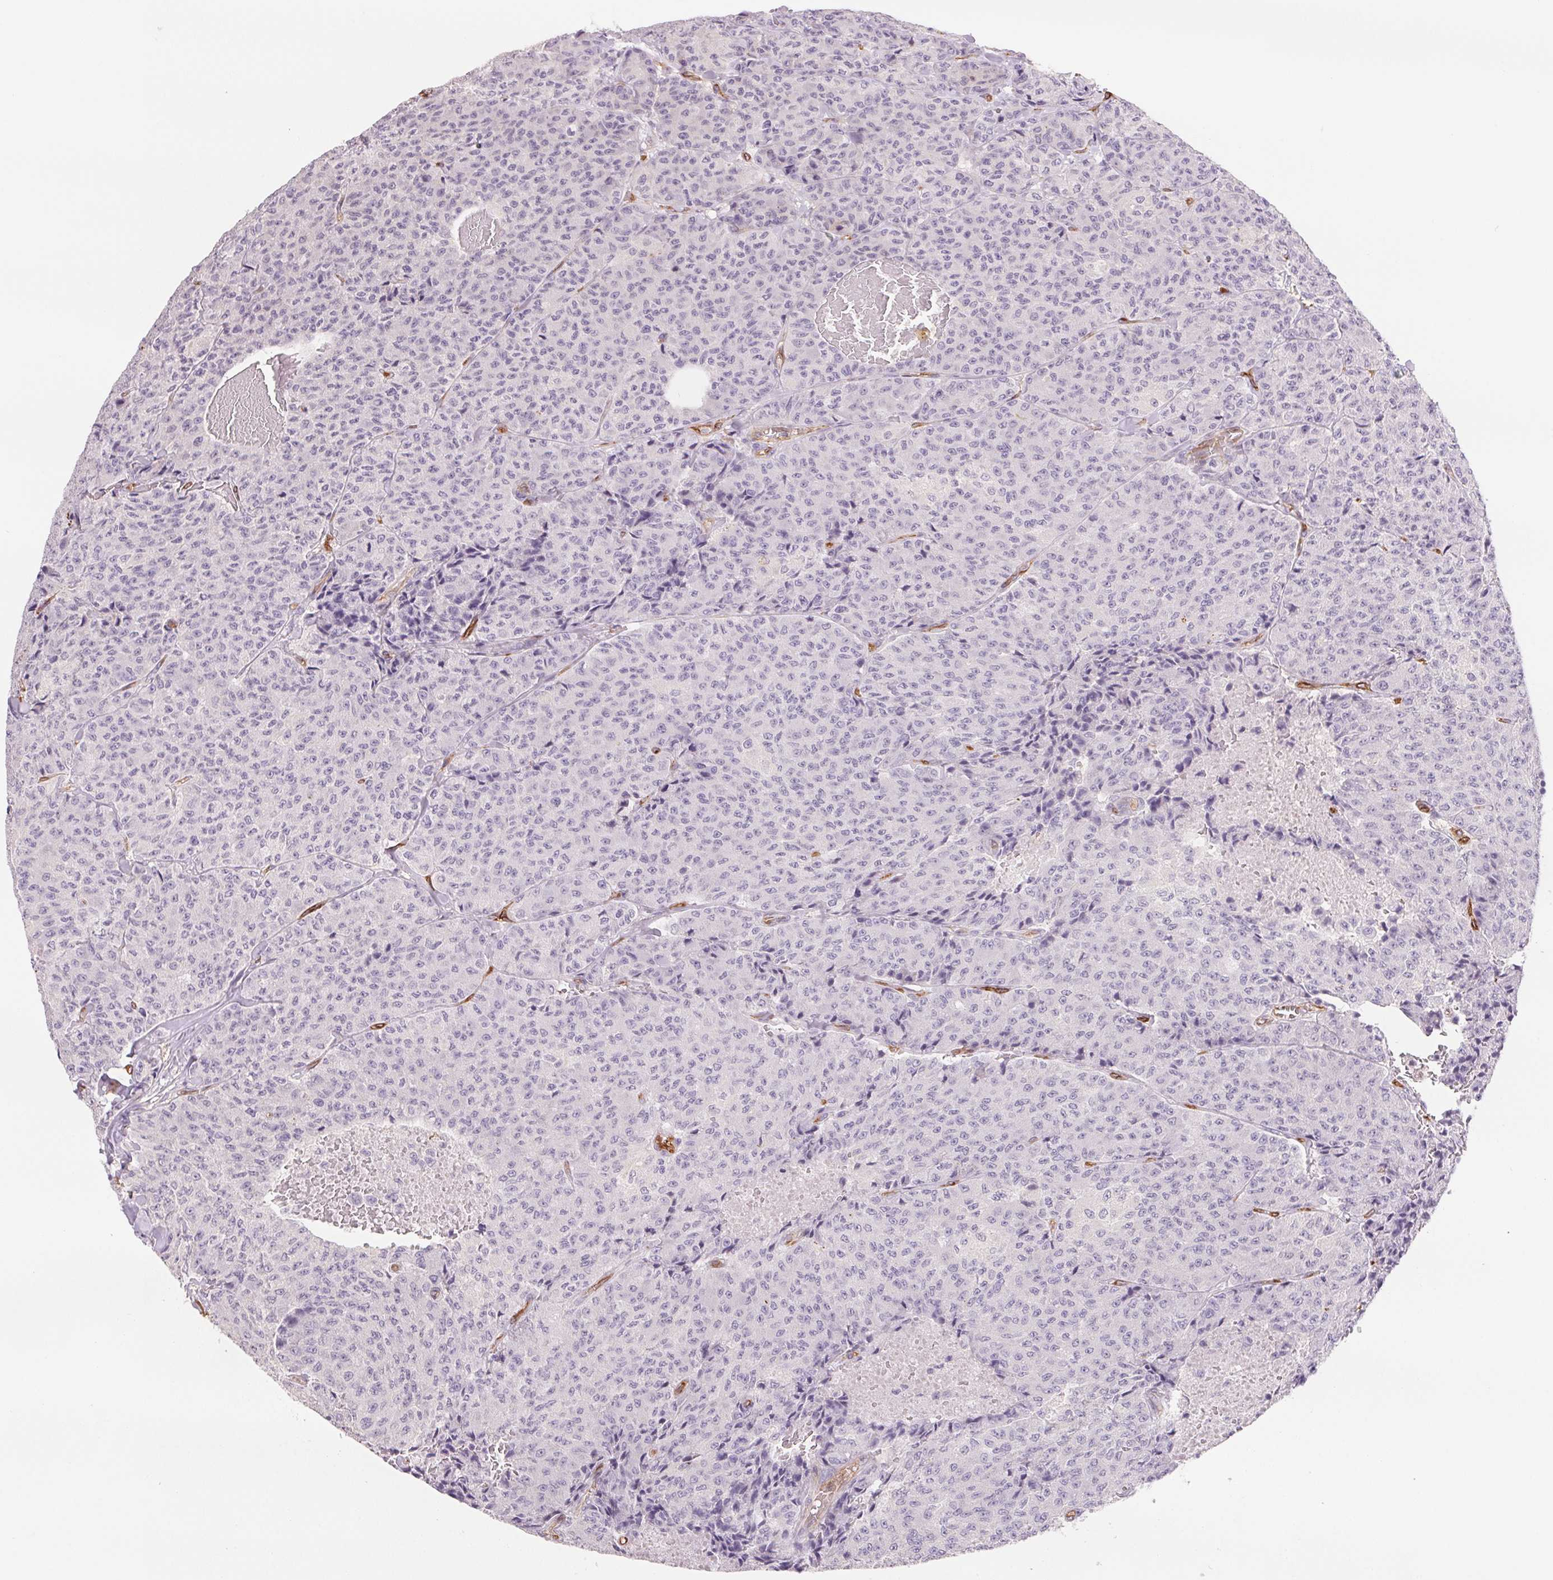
{"staining": {"intensity": "negative", "quantity": "none", "location": "none"}, "tissue": "carcinoid", "cell_type": "Tumor cells", "image_type": "cancer", "snomed": [{"axis": "morphology", "description": "Carcinoid, malignant, NOS"}, {"axis": "topography", "description": "Lung"}], "caption": "The image exhibits no staining of tumor cells in carcinoid.", "gene": "ANKRD13B", "patient": {"sex": "male", "age": 71}}